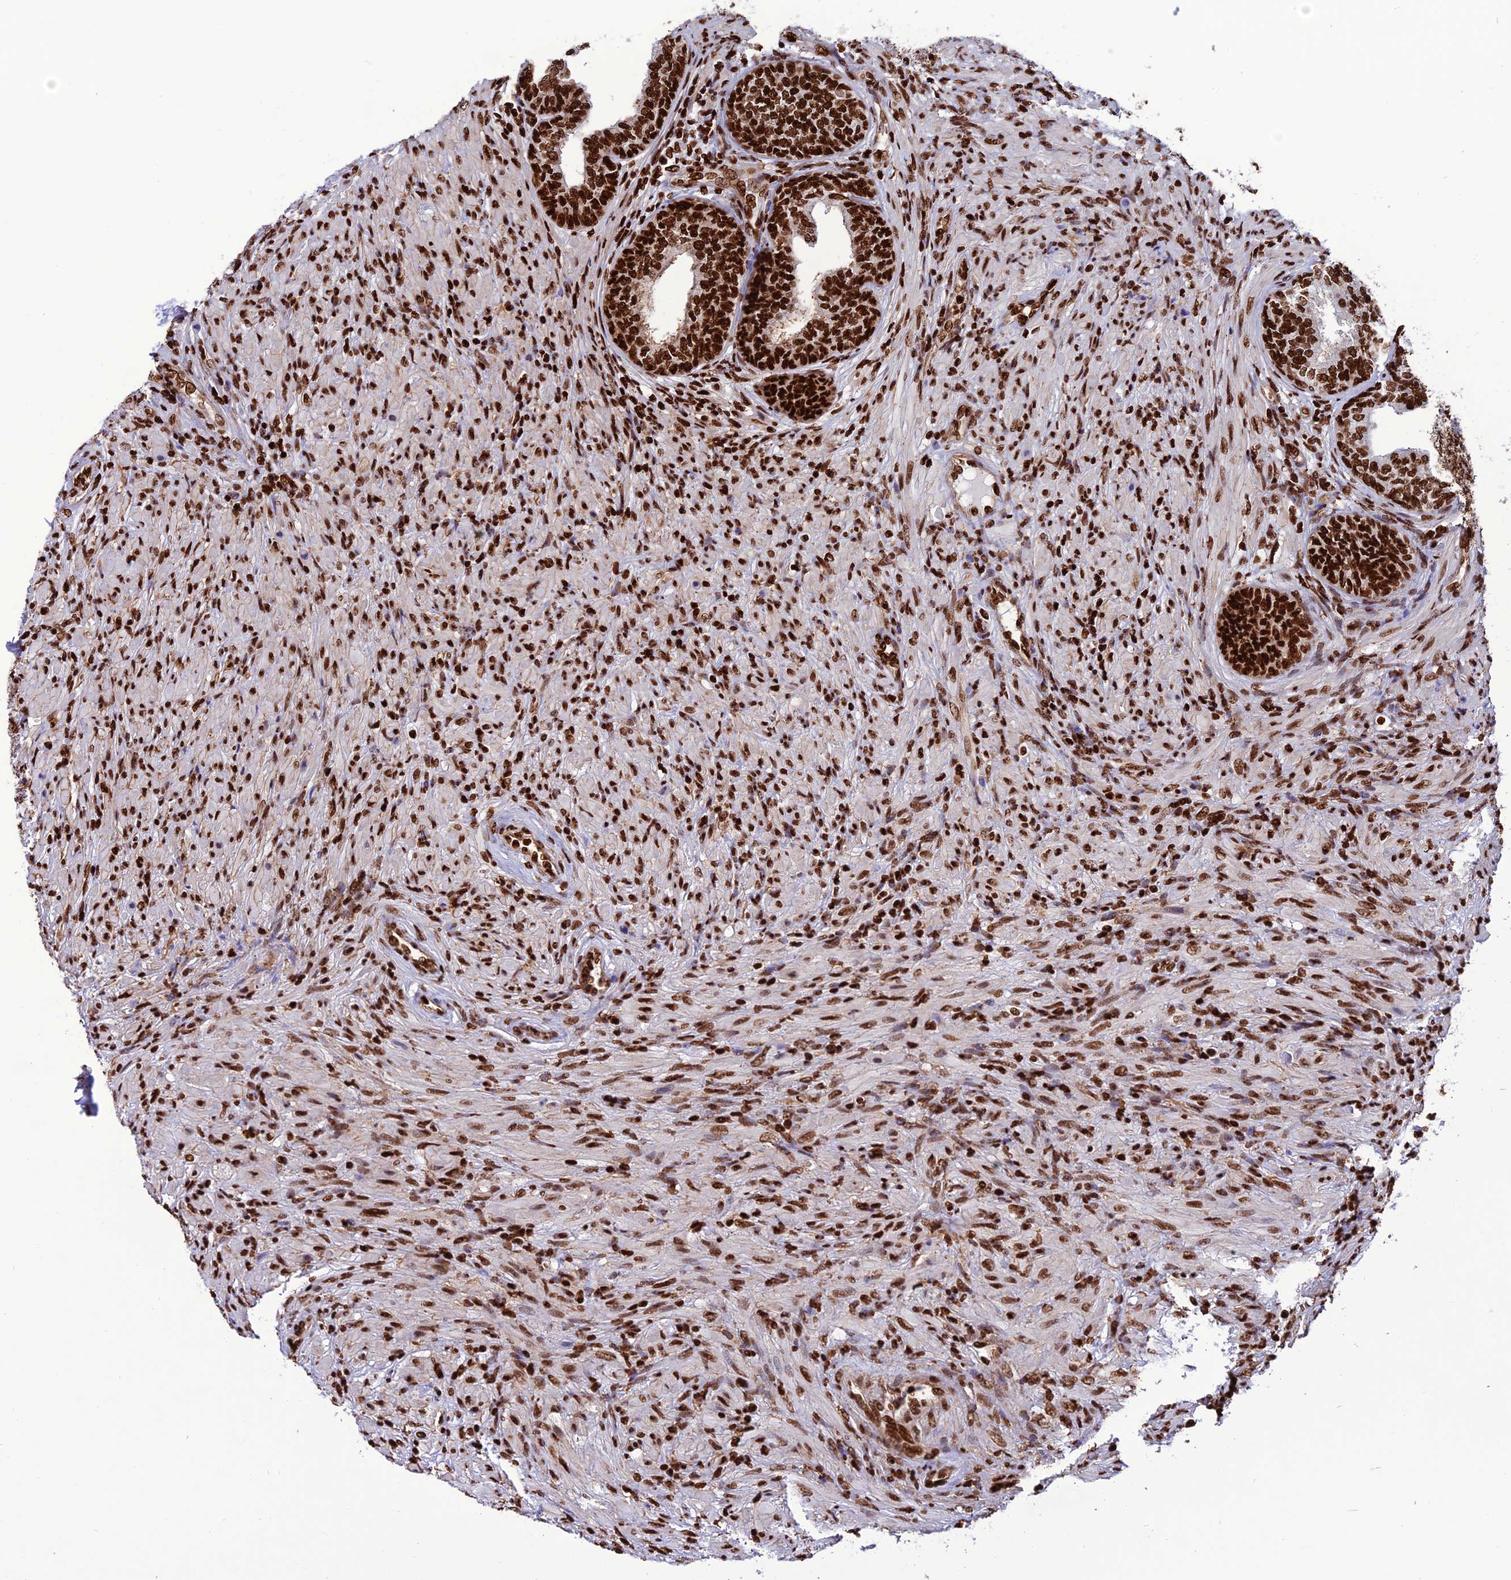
{"staining": {"intensity": "strong", "quantity": ">75%", "location": "nuclear"}, "tissue": "prostate", "cell_type": "Glandular cells", "image_type": "normal", "snomed": [{"axis": "morphology", "description": "Normal tissue, NOS"}, {"axis": "topography", "description": "Prostate"}], "caption": "Human prostate stained with a protein marker demonstrates strong staining in glandular cells.", "gene": "INO80E", "patient": {"sex": "male", "age": 76}}